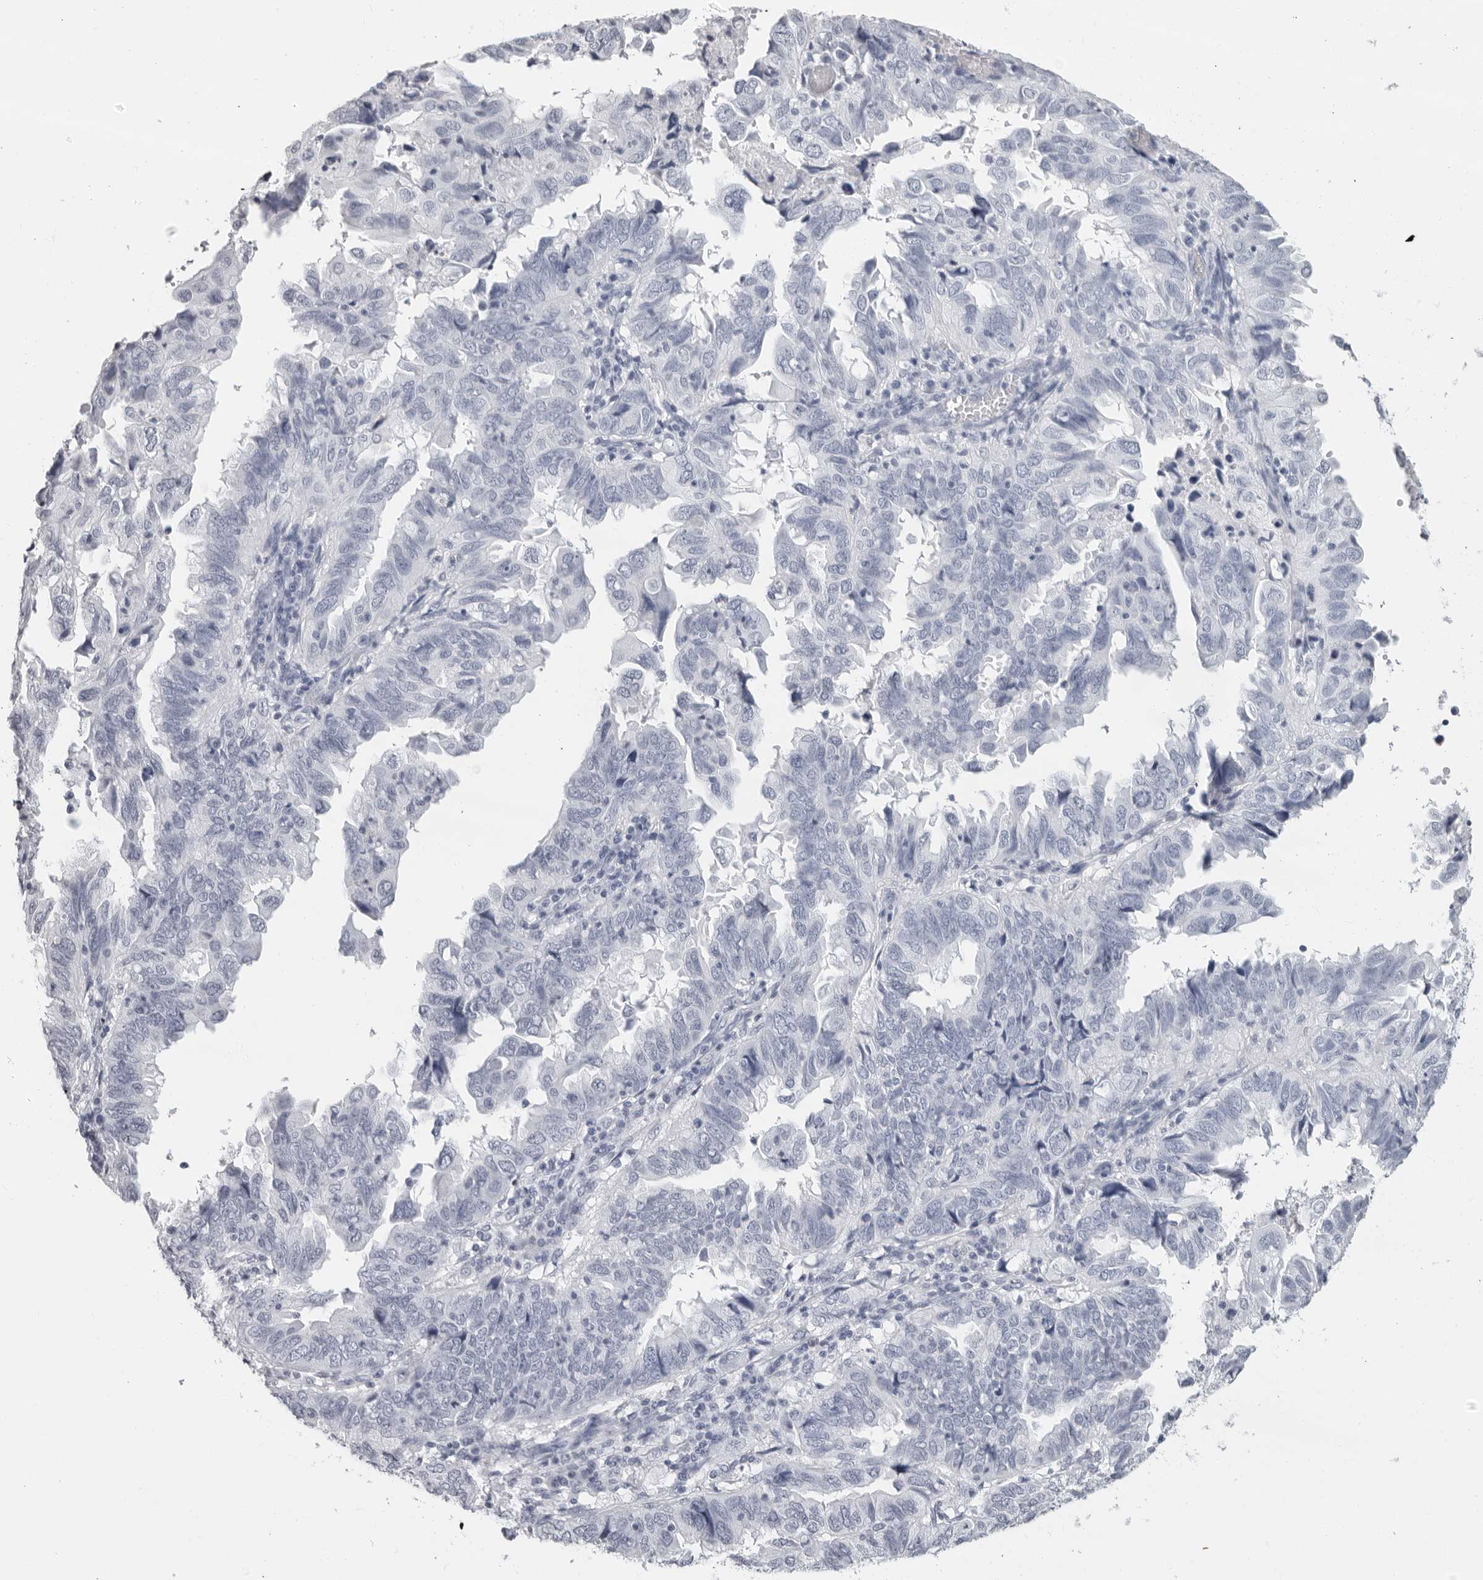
{"staining": {"intensity": "negative", "quantity": "none", "location": "none"}, "tissue": "endometrial cancer", "cell_type": "Tumor cells", "image_type": "cancer", "snomed": [{"axis": "morphology", "description": "Adenocarcinoma, NOS"}, {"axis": "topography", "description": "Uterus"}], "caption": "IHC histopathology image of adenocarcinoma (endometrial) stained for a protein (brown), which shows no staining in tumor cells.", "gene": "AGMAT", "patient": {"sex": "female", "age": 77}}